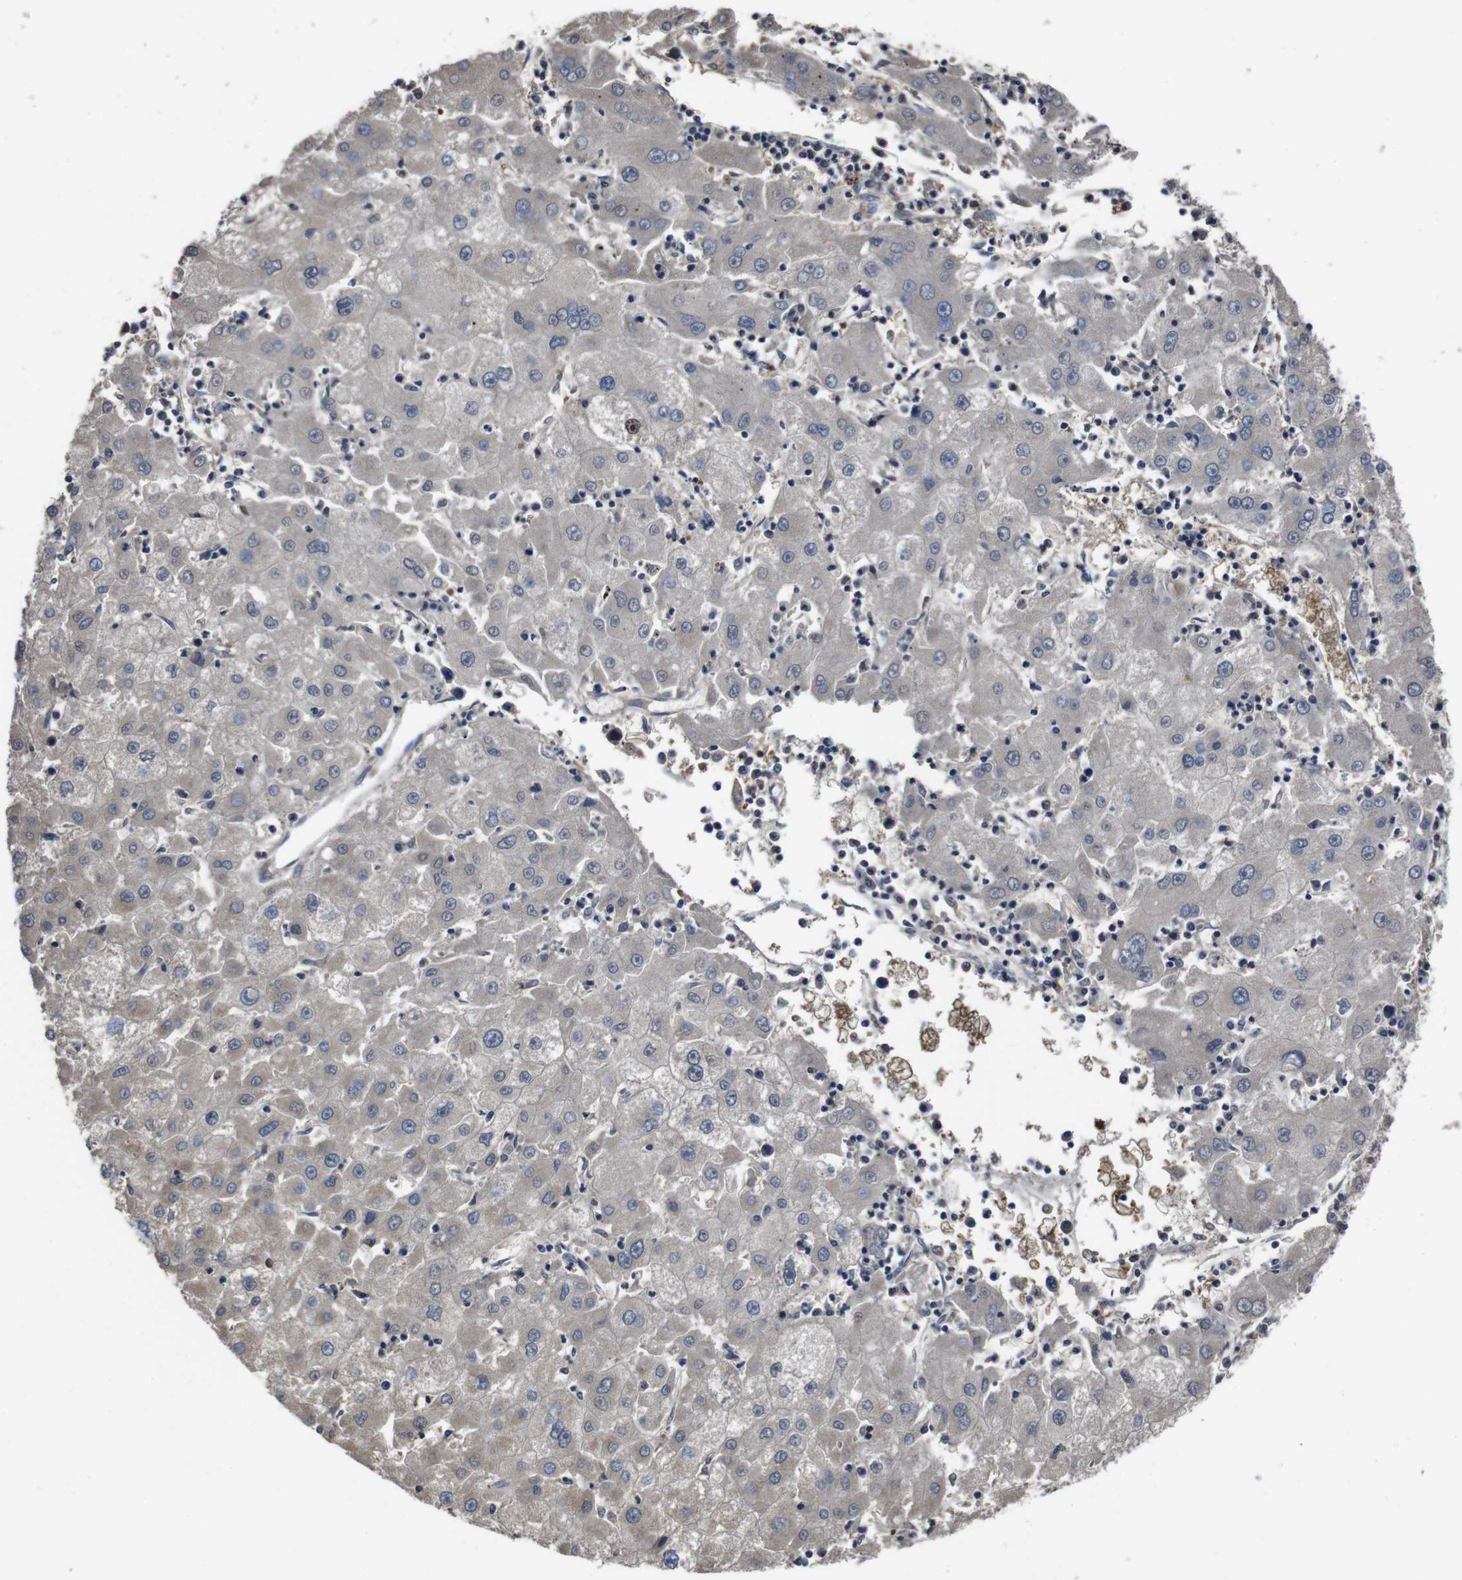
{"staining": {"intensity": "weak", "quantity": "<25%", "location": "cytoplasmic/membranous"}, "tissue": "liver cancer", "cell_type": "Tumor cells", "image_type": "cancer", "snomed": [{"axis": "morphology", "description": "Carcinoma, Hepatocellular, NOS"}, {"axis": "topography", "description": "Liver"}], "caption": "Liver hepatocellular carcinoma was stained to show a protein in brown. There is no significant expression in tumor cells. The staining was performed using DAB to visualize the protein expression in brown, while the nuclei were stained in blue with hematoxylin (Magnification: 20x).", "gene": "CXCL11", "patient": {"sex": "male", "age": 72}}